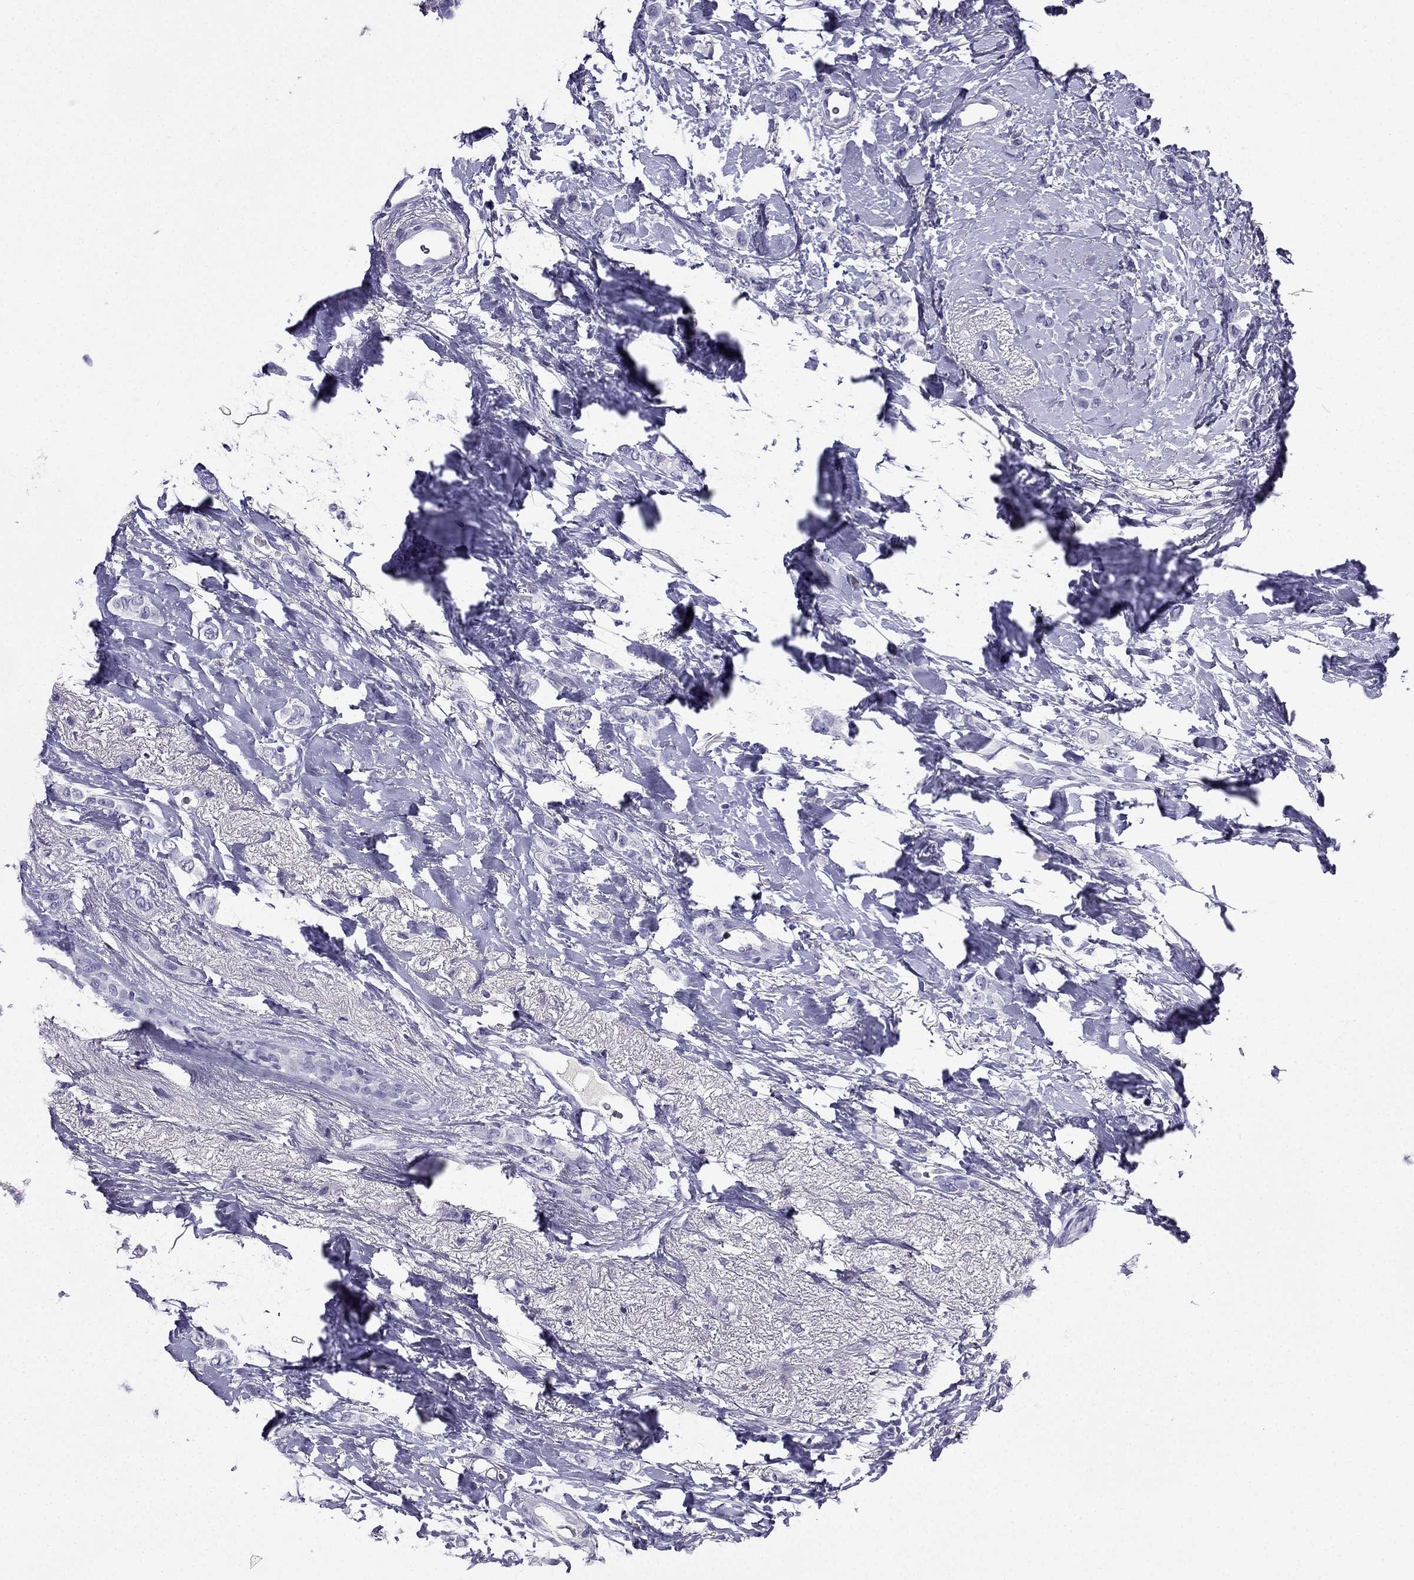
{"staining": {"intensity": "negative", "quantity": "none", "location": "none"}, "tissue": "breast cancer", "cell_type": "Tumor cells", "image_type": "cancer", "snomed": [{"axis": "morphology", "description": "Lobular carcinoma"}, {"axis": "topography", "description": "Breast"}], "caption": "This is an immunohistochemistry image of human lobular carcinoma (breast). There is no positivity in tumor cells.", "gene": "NPTX1", "patient": {"sex": "female", "age": 66}}